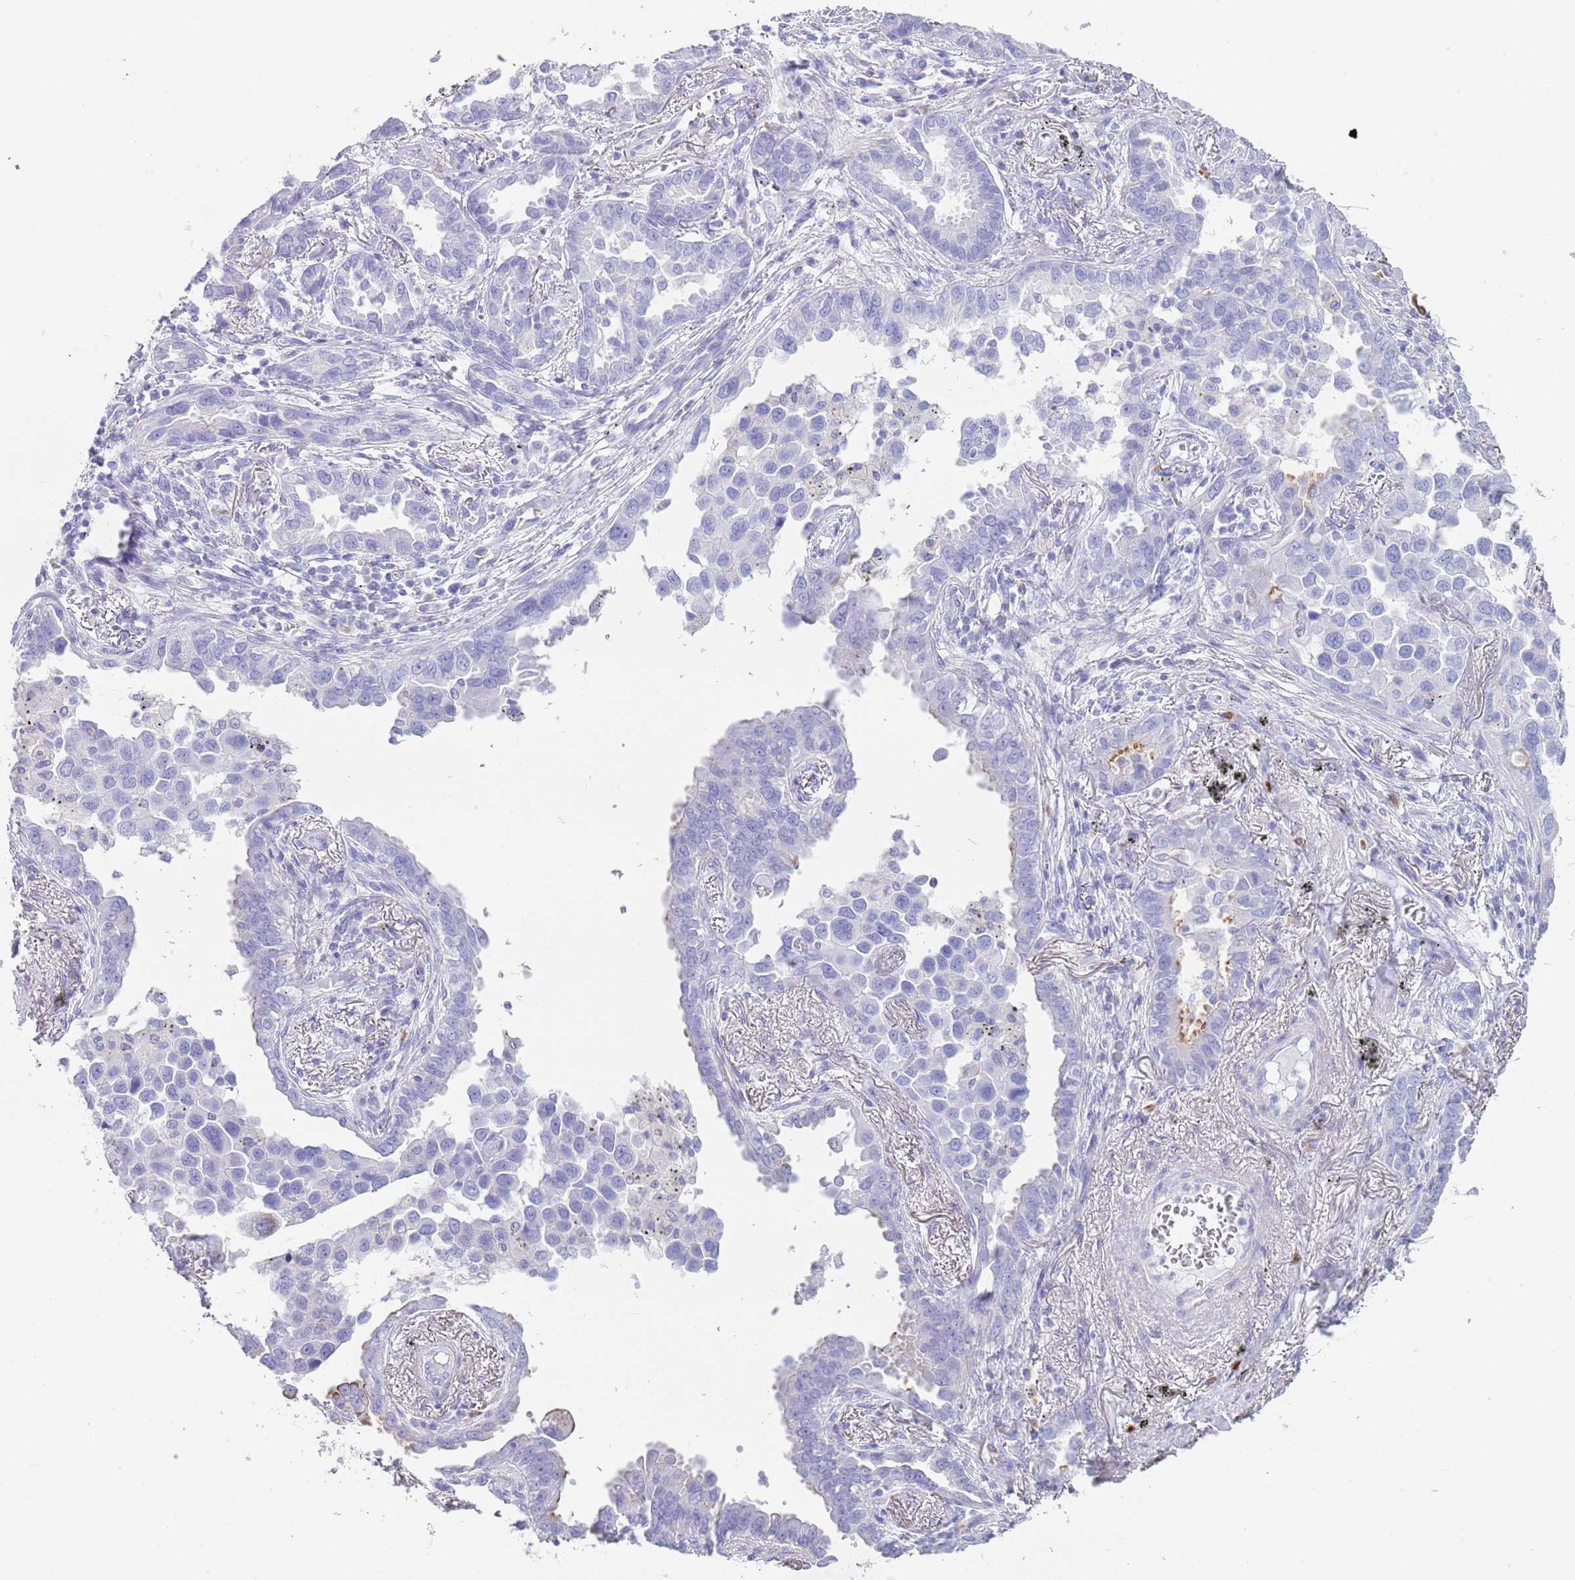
{"staining": {"intensity": "negative", "quantity": "none", "location": "none"}, "tissue": "lung cancer", "cell_type": "Tumor cells", "image_type": "cancer", "snomed": [{"axis": "morphology", "description": "Adenocarcinoma, NOS"}, {"axis": "topography", "description": "Lung"}], "caption": "DAB (3,3'-diaminobenzidine) immunohistochemical staining of adenocarcinoma (lung) displays no significant staining in tumor cells.", "gene": "CPXM2", "patient": {"sex": "male", "age": 67}}